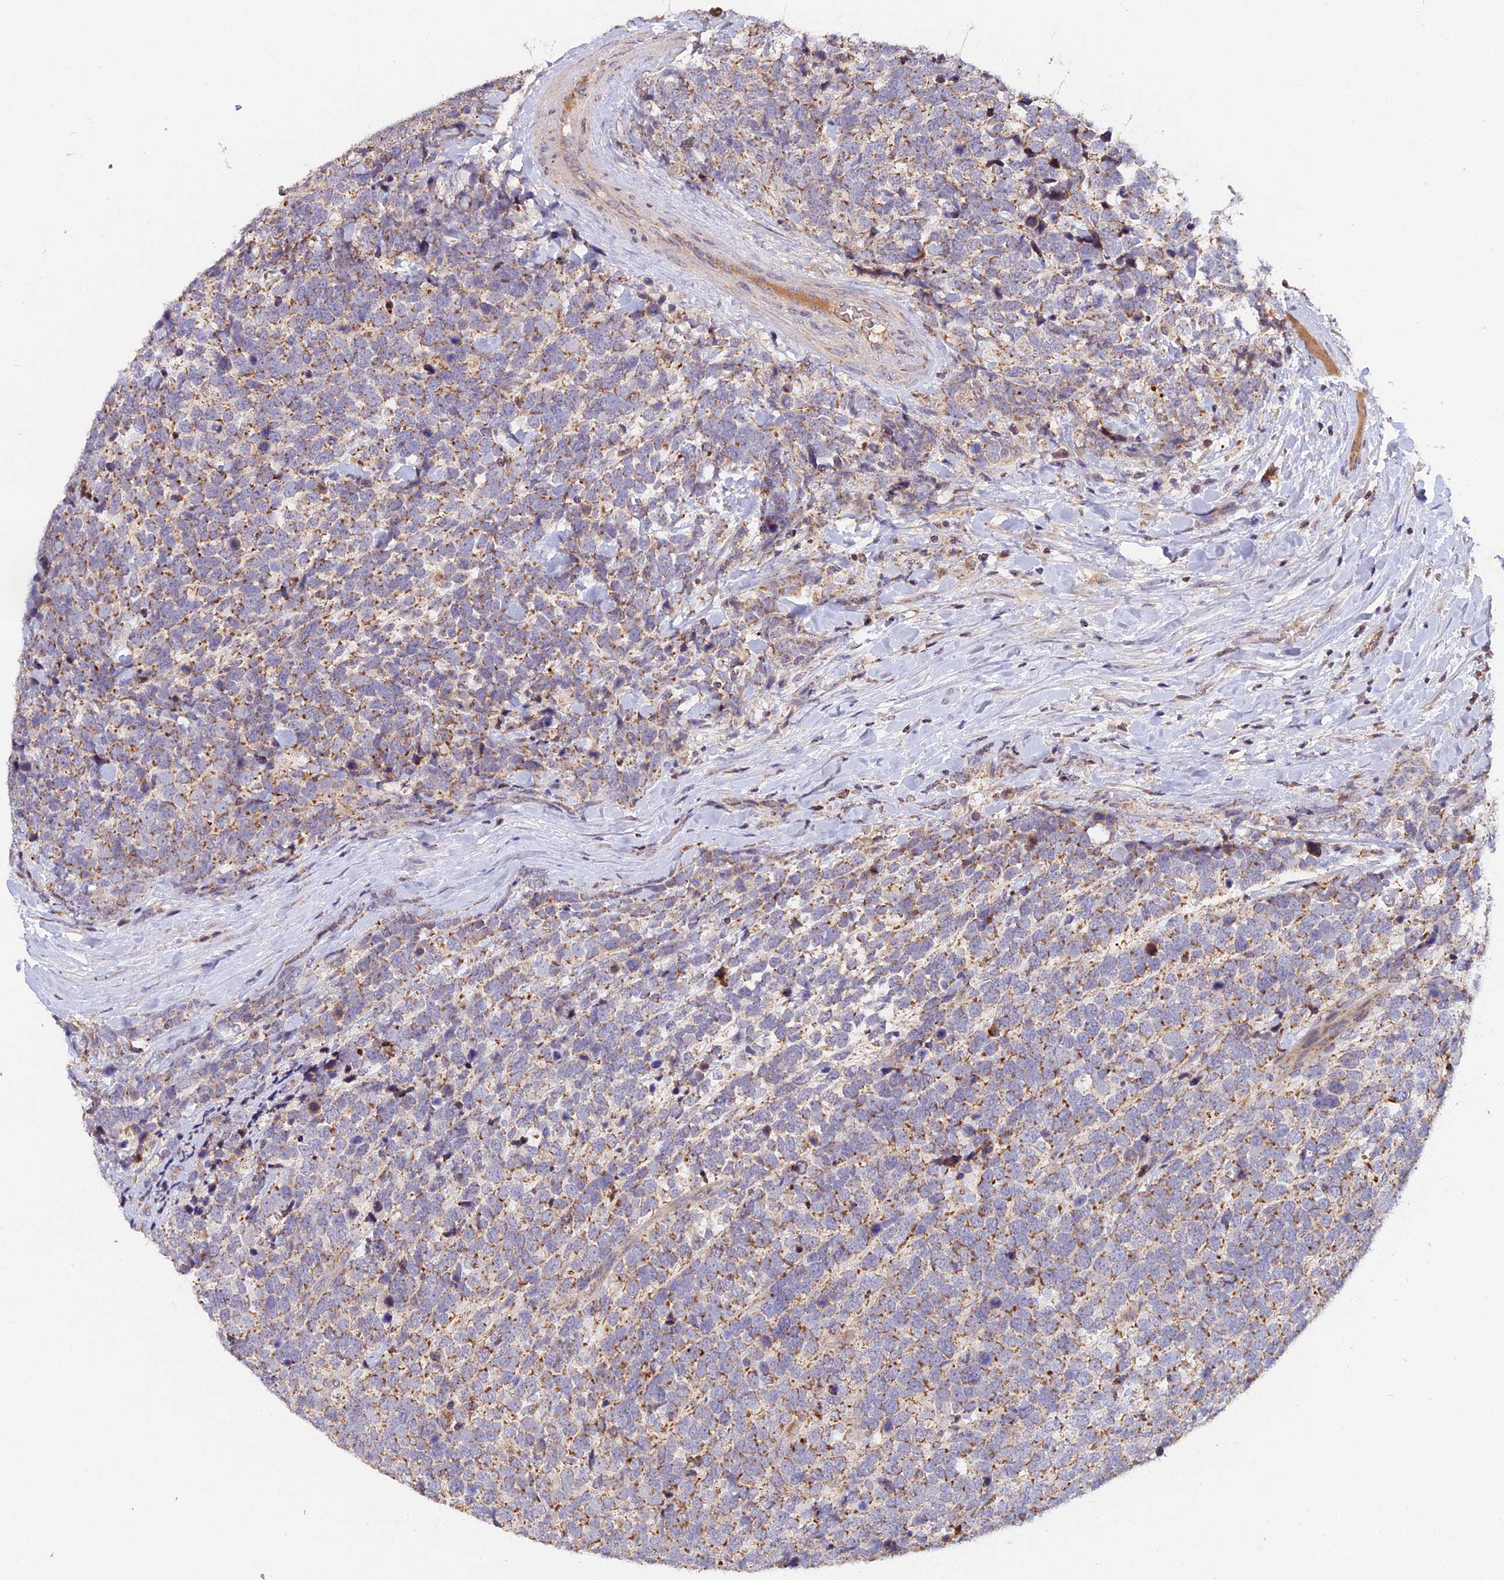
{"staining": {"intensity": "moderate", "quantity": "<25%", "location": "cytoplasmic/membranous"}, "tissue": "urothelial cancer", "cell_type": "Tumor cells", "image_type": "cancer", "snomed": [{"axis": "morphology", "description": "Urothelial carcinoma, High grade"}, {"axis": "topography", "description": "Urinary bladder"}], "caption": "Urothelial carcinoma (high-grade) stained for a protein demonstrates moderate cytoplasmic/membranous positivity in tumor cells.", "gene": "MPV17L", "patient": {"sex": "female", "age": 82}}